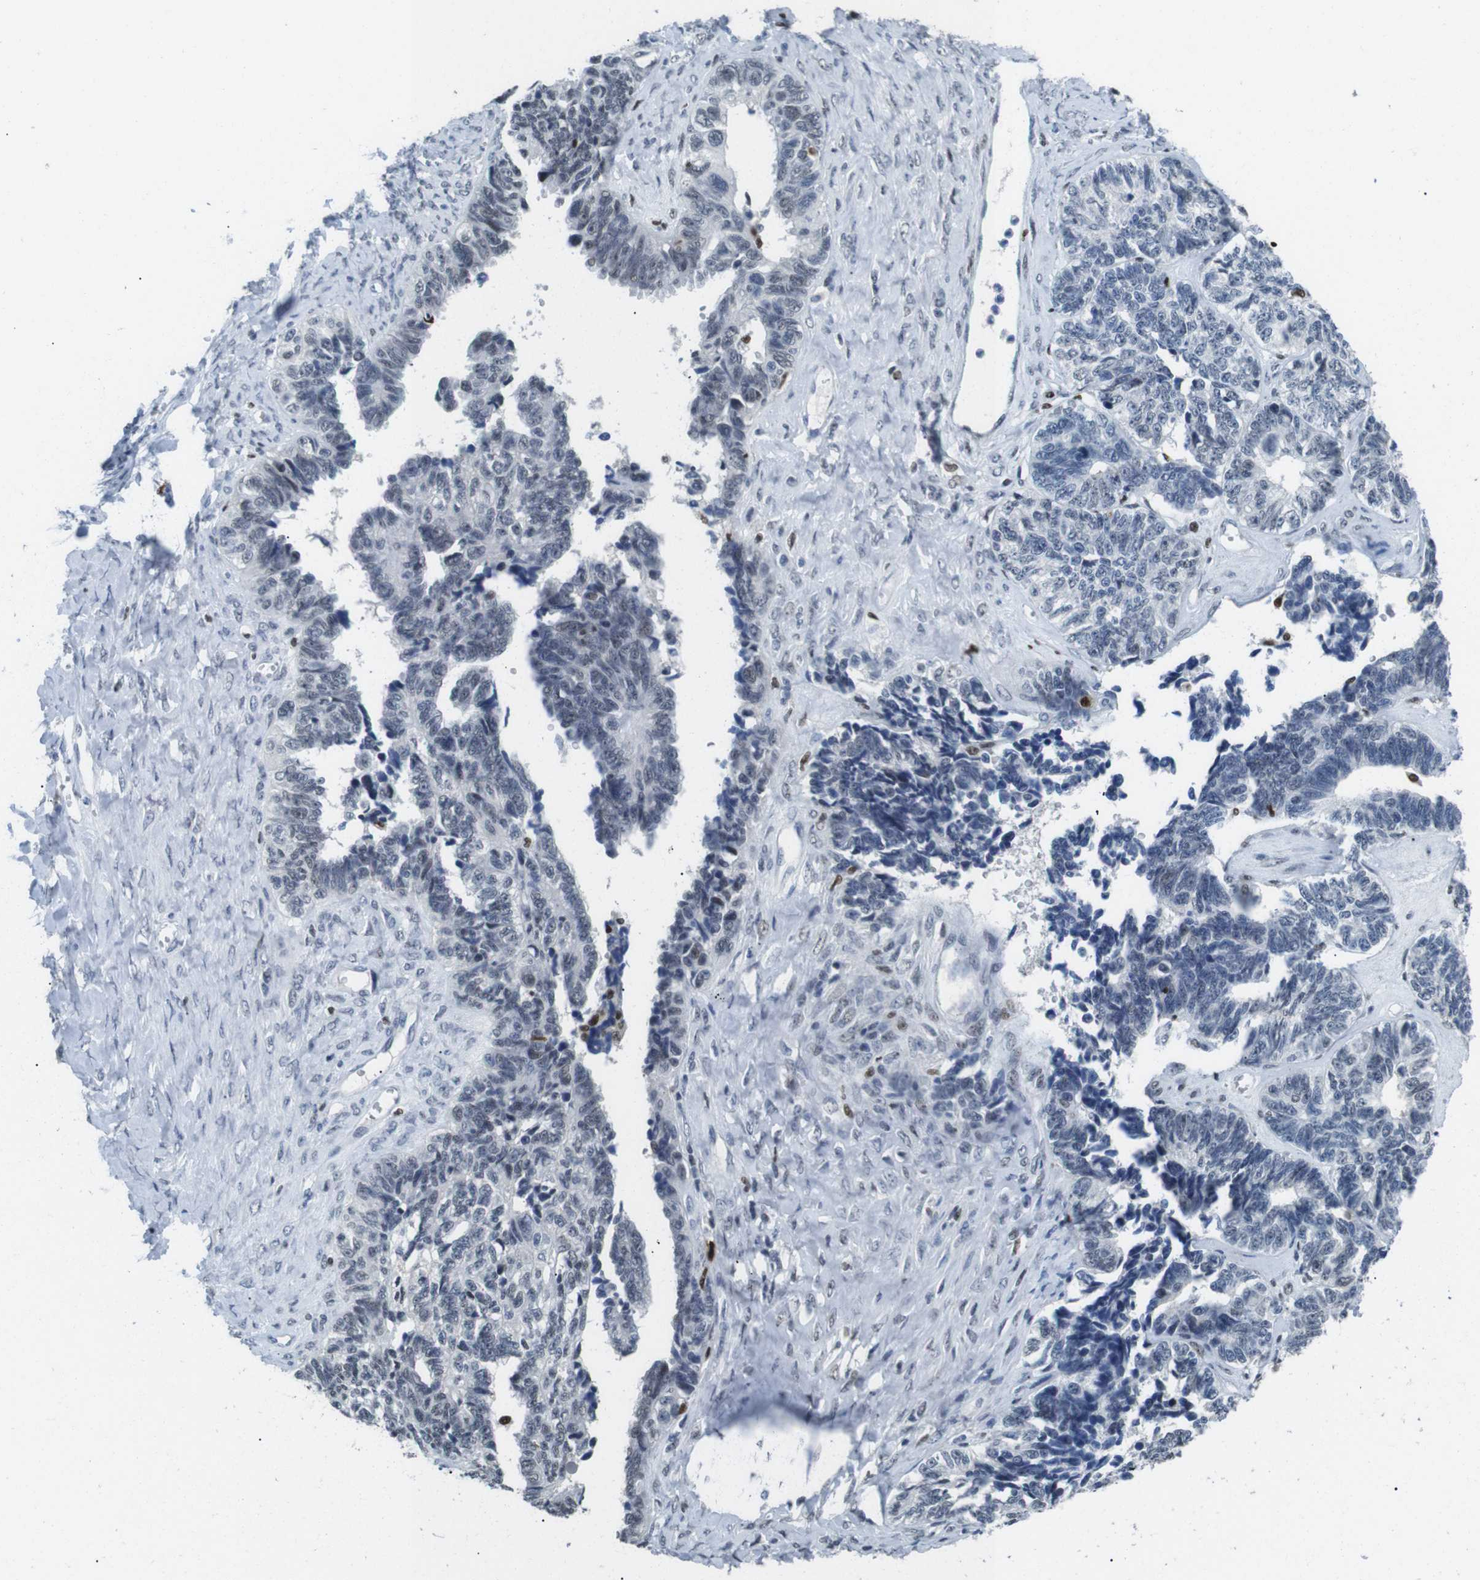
{"staining": {"intensity": "negative", "quantity": "none", "location": "none"}, "tissue": "ovarian cancer", "cell_type": "Tumor cells", "image_type": "cancer", "snomed": [{"axis": "morphology", "description": "Cystadenocarcinoma, serous, NOS"}, {"axis": "topography", "description": "Ovary"}], "caption": "Immunohistochemical staining of ovarian cancer demonstrates no significant positivity in tumor cells.", "gene": "IRF8", "patient": {"sex": "female", "age": 79}}